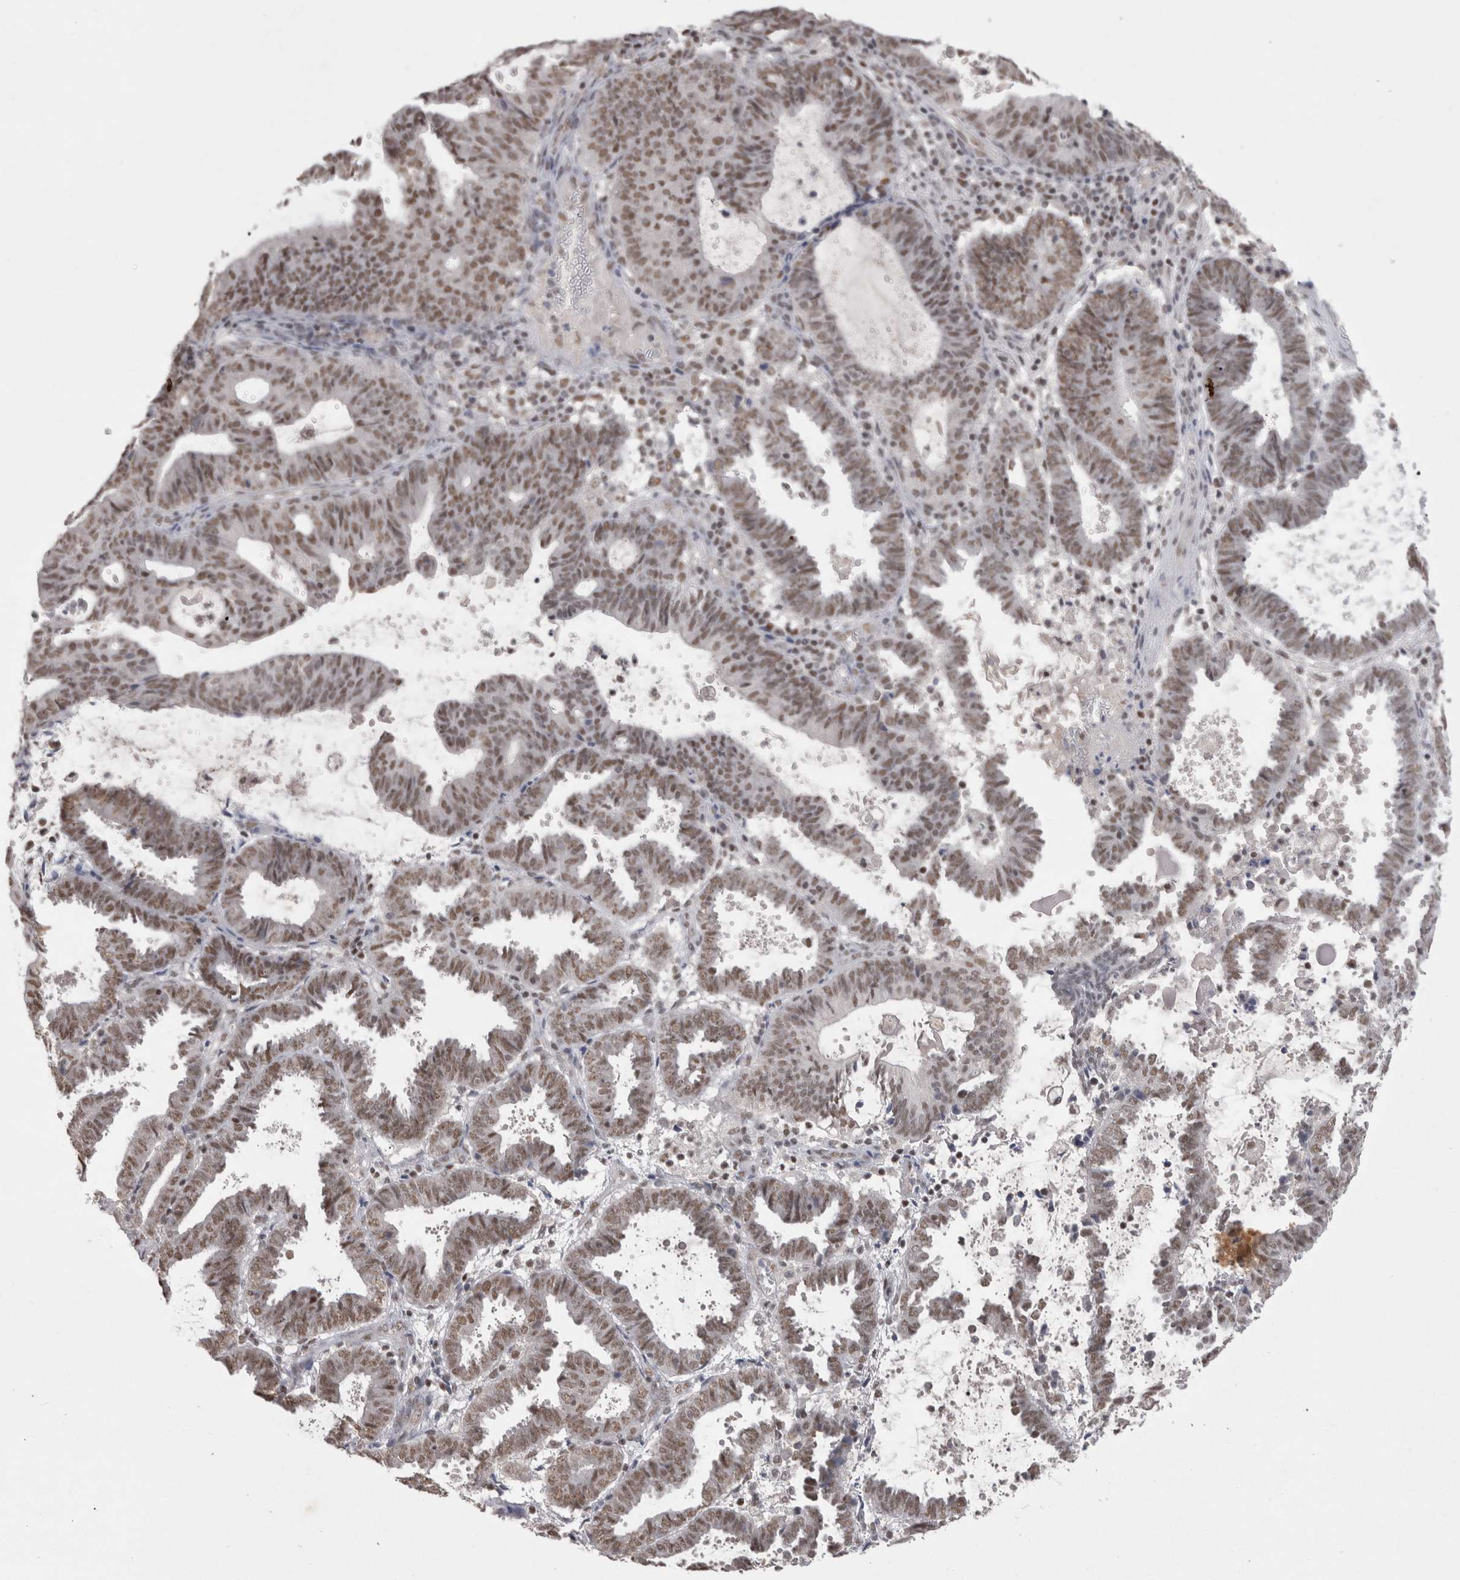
{"staining": {"intensity": "moderate", "quantity": ">75%", "location": "nuclear"}, "tissue": "endometrial cancer", "cell_type": "Tumor cells", "image_type": "cancer", "snomed": [{"axis": "morphology", "description": "Adenocarcinoma, NOS"}, {"axis": "topography", "description": "Uterus"}], "caption": "Immunohistochemistry (IHC) staining of endometrial cancer, which exhibits medium levels of moderate nuclear expression in approximately >75% of tumor cells indicating moderate nuclear protein staining. The staining was performed using DAB (brown) for protein detection and nuclei were counterstained in hematoxylin (blue).", "gene": "DAXX", "patient": {"sex": "female", "age": 83}}